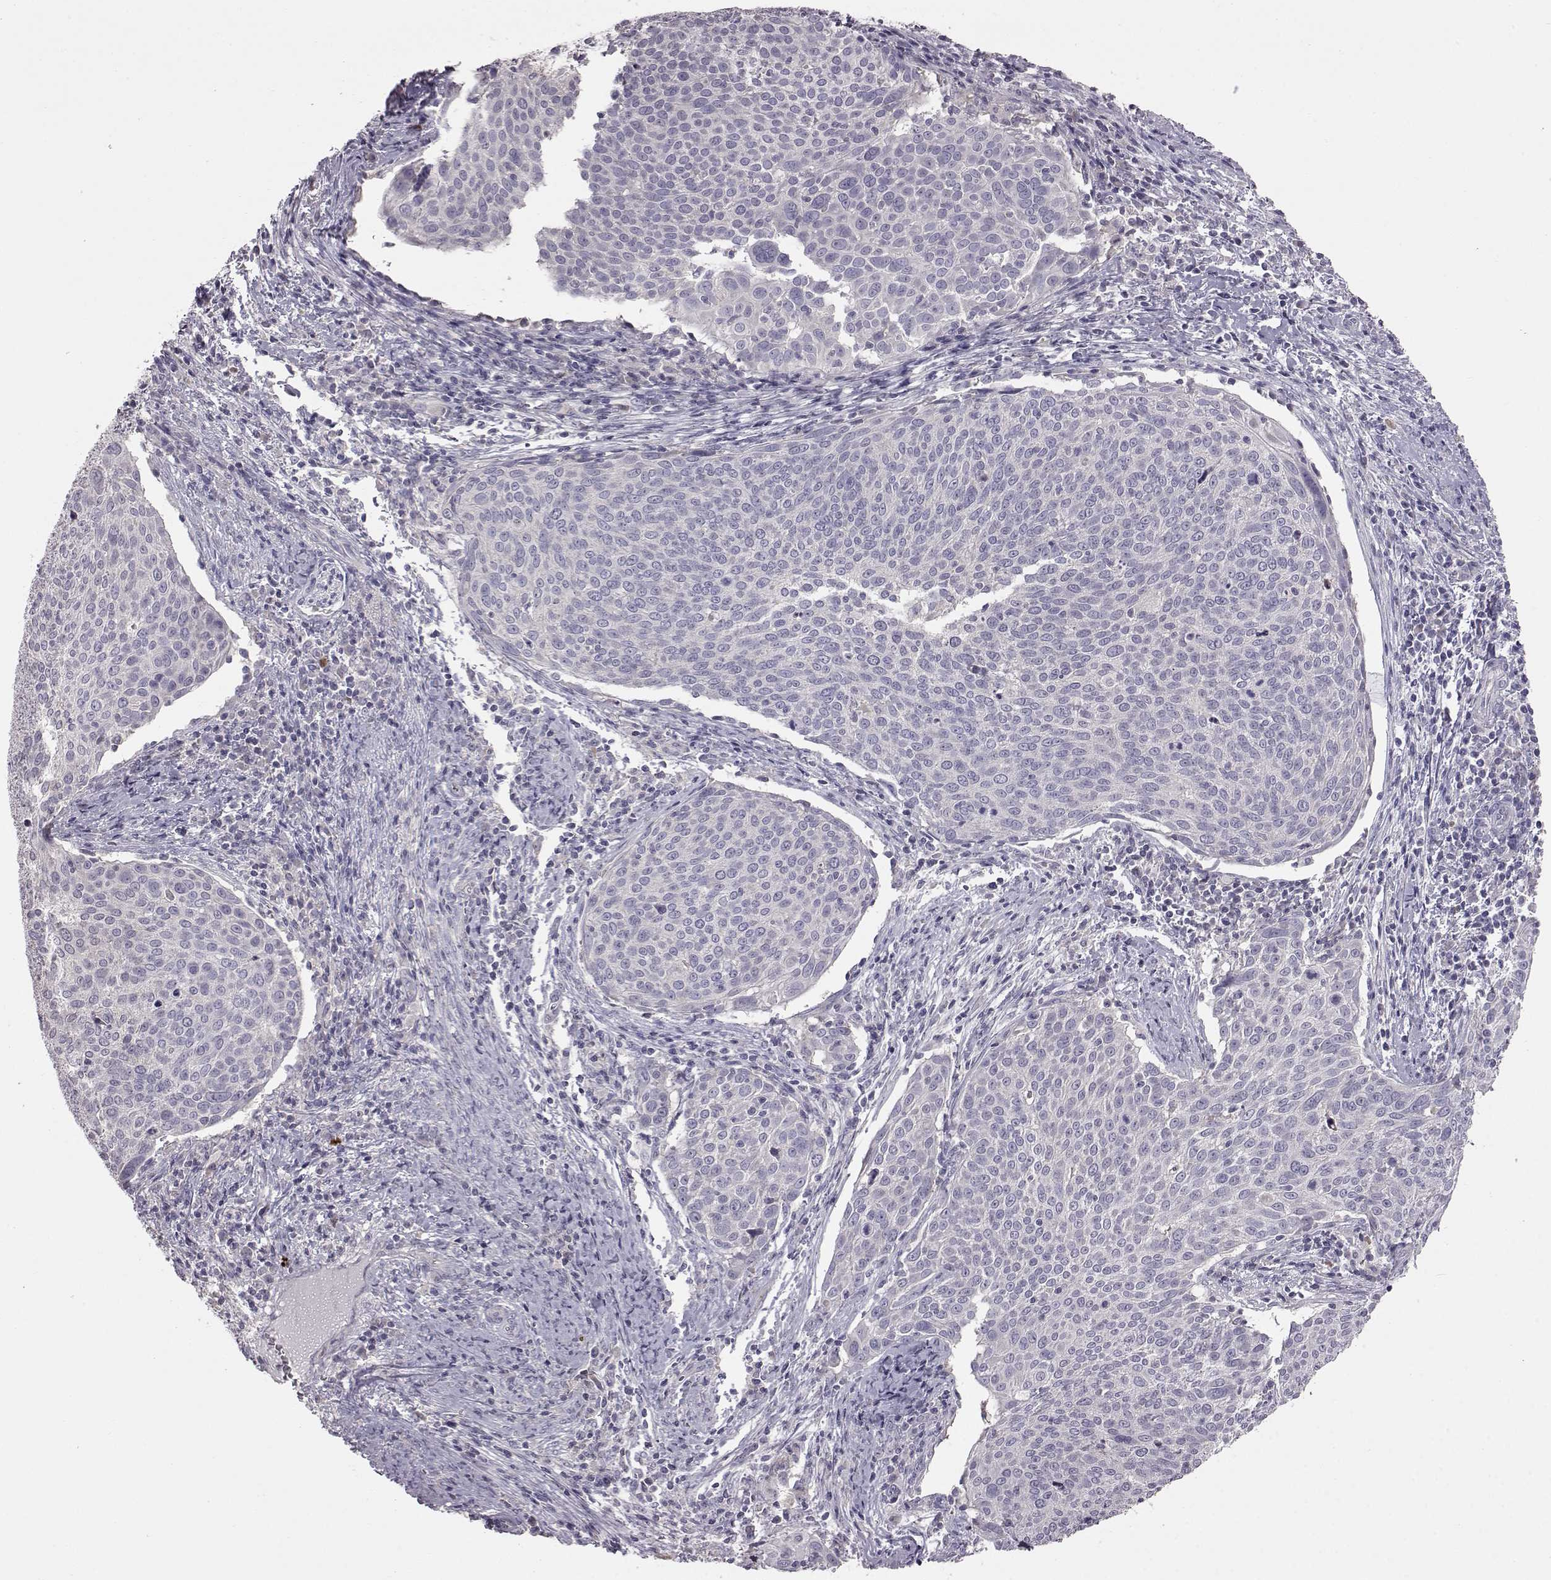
{"staining": {"intensity": "negative", "quantity": "none", "location": "none"}, "tissue": "cervical cancer", "cell_type": "Tumor cells", "image_type": "cancer", "snomed": [{"axis": "morphology", "description": "Squamous cell carcinoma, NOS"}, {"axis": "topography", "description": "Cervix"}], "caption": "Immunohistochemical staining of cervical cancer (squamous cell carcinoma) exhibits no significant staining in tumor cells.", "gene": "ADGRG2", "patient": {"sex": "female", "age": 39}}